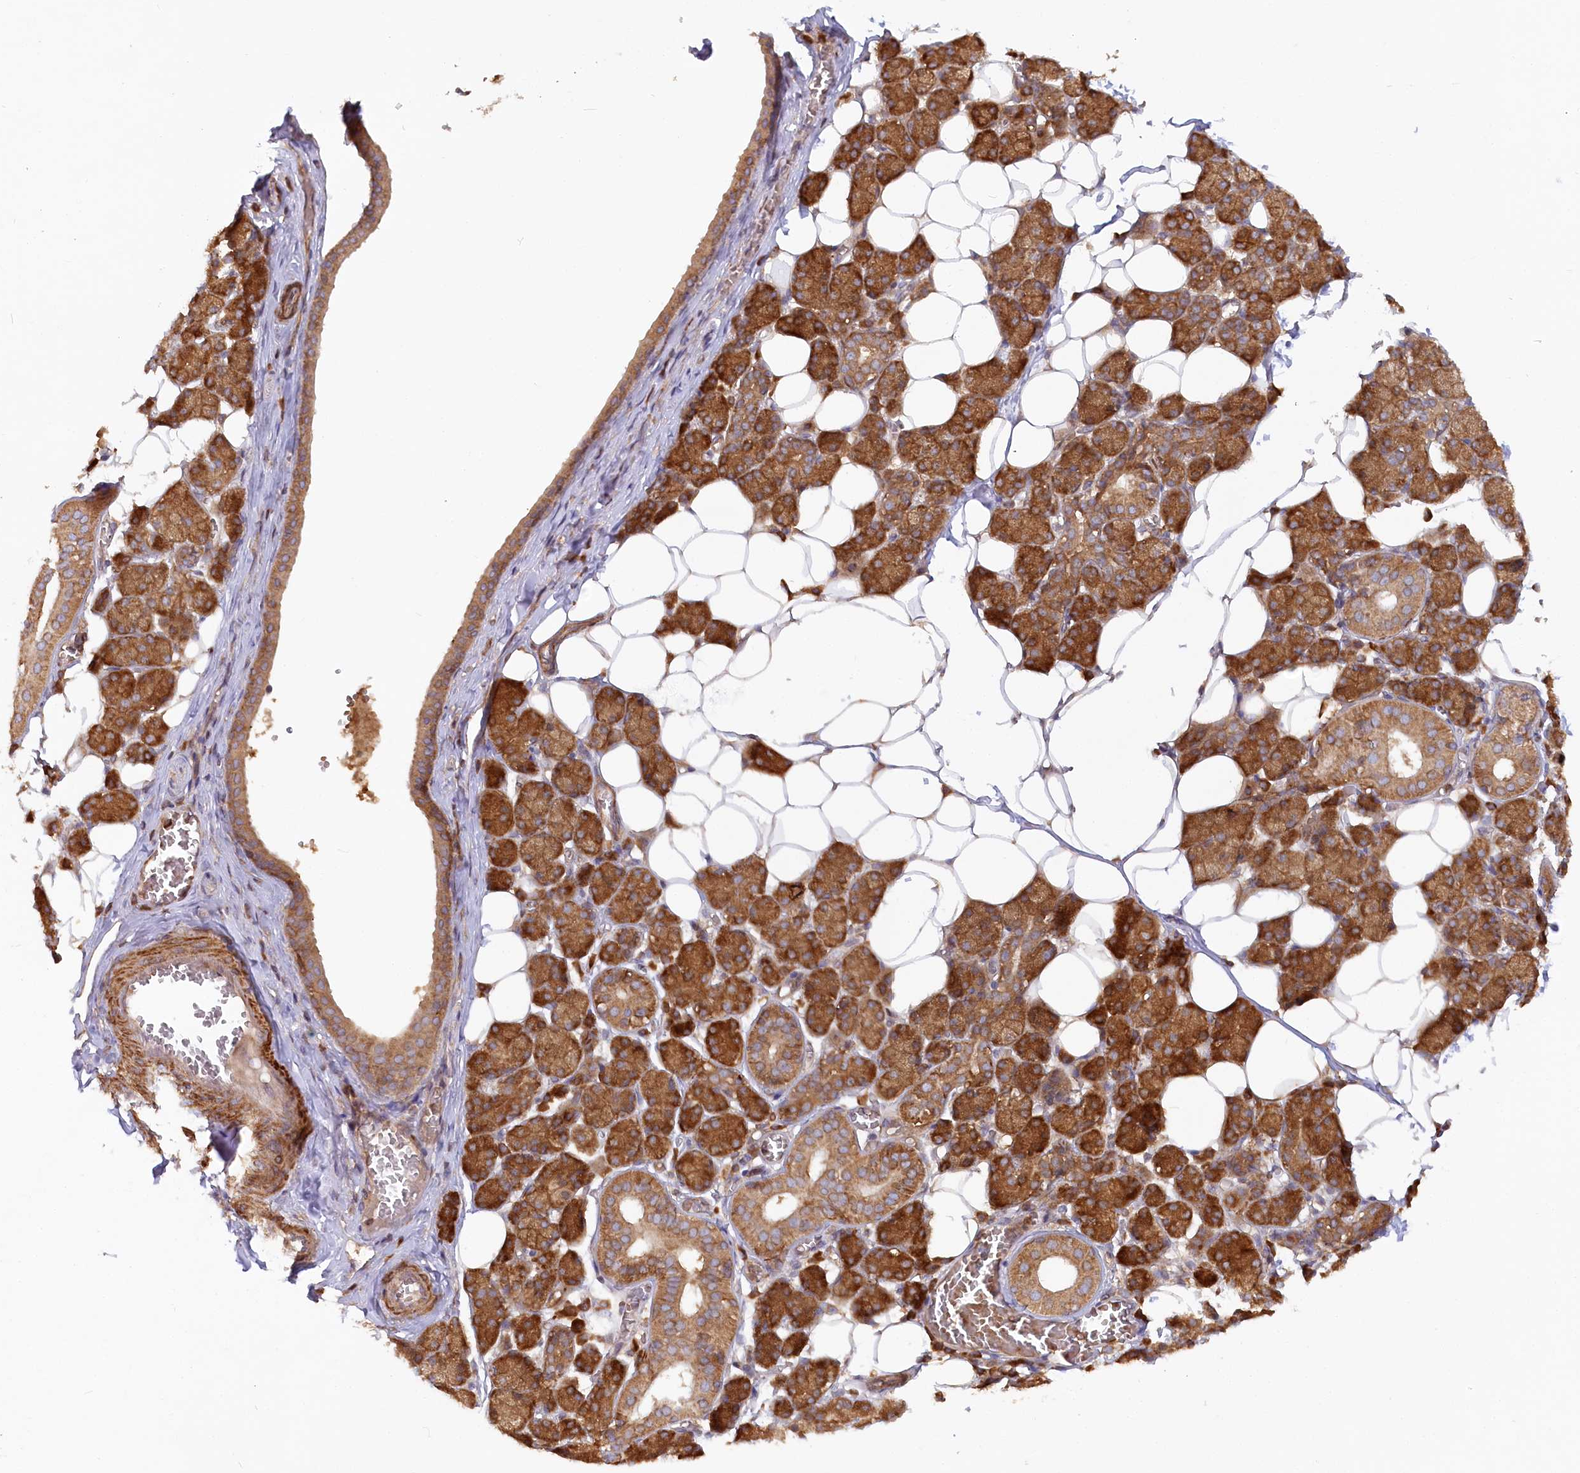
{"staining": {"intensity": "strong", "quantity": ">75%", "location": "cytoplasmic/membranous"}, "tissue": "salivary gland", "cell_type": "Glandular cells", "image_type": "normal", "snomed": [{"axis": "morphology", "description": "Normal tissue, NOS"}, {"axis": "topography", "description": "Salivary gland"}], "caption": "Glandular cells demonstrate high levels of strong cytoplasmic/membranous positivity in about >75% of cells in unremarkable salivary gland.", "gene": "PAIP2", "patient": {"sex": "female", "age": 33}}